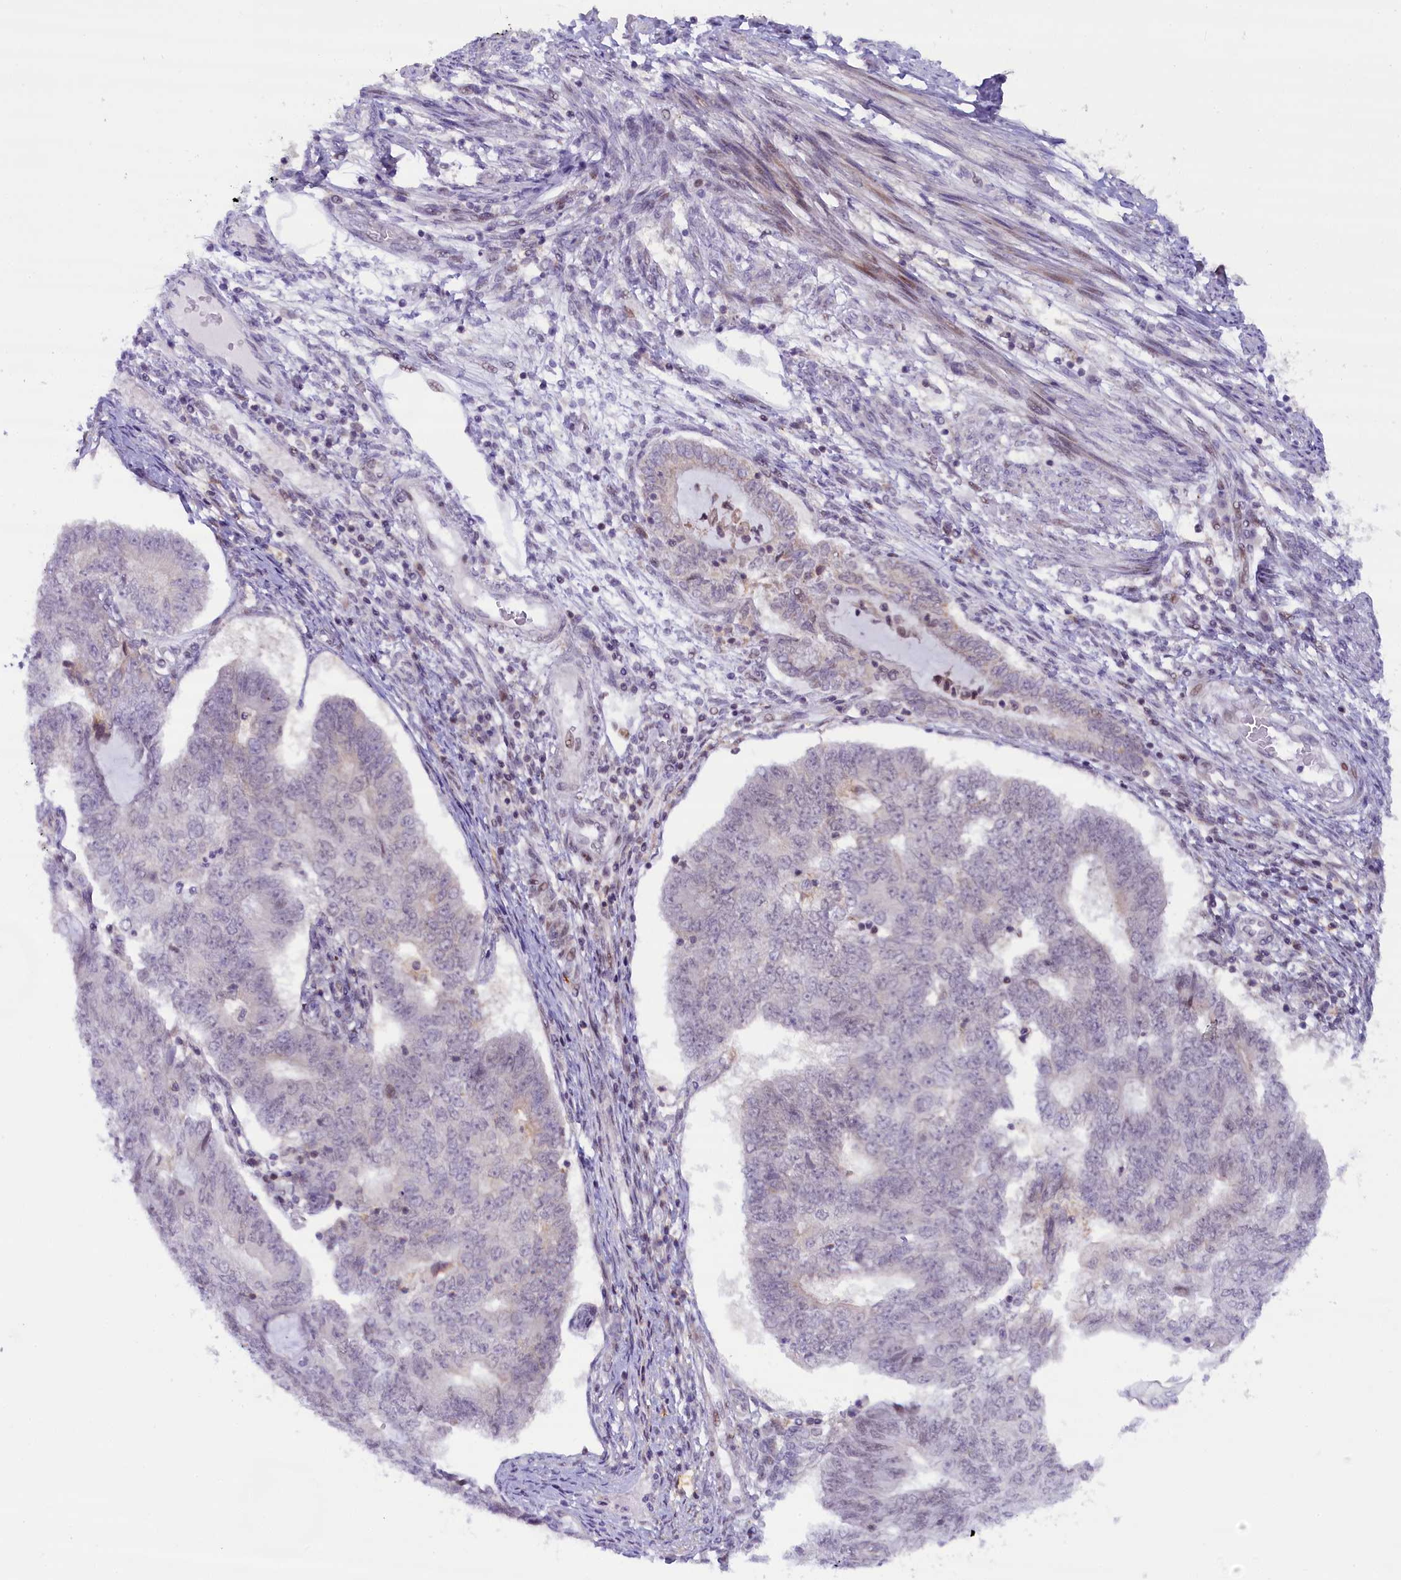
{"staining": {"intensity": "negative", "quantity": "none", "location": "none"}, "tissue": "endometrial cancer", "cell_type": "Tumor cells", "image_type": "cancer", "snomed": [{"axis": "morphology", "description": "Adenocarcinoma, NOS"}, {"axis": "topography", "description": "Endometrium"}], "caption": "Immunohistochemical staining of human endometrial adenocarcinoma shows no significant expression in tumor cells.", "gene": "FCHO1", "patient": {"sex": "female", "age": 32}}